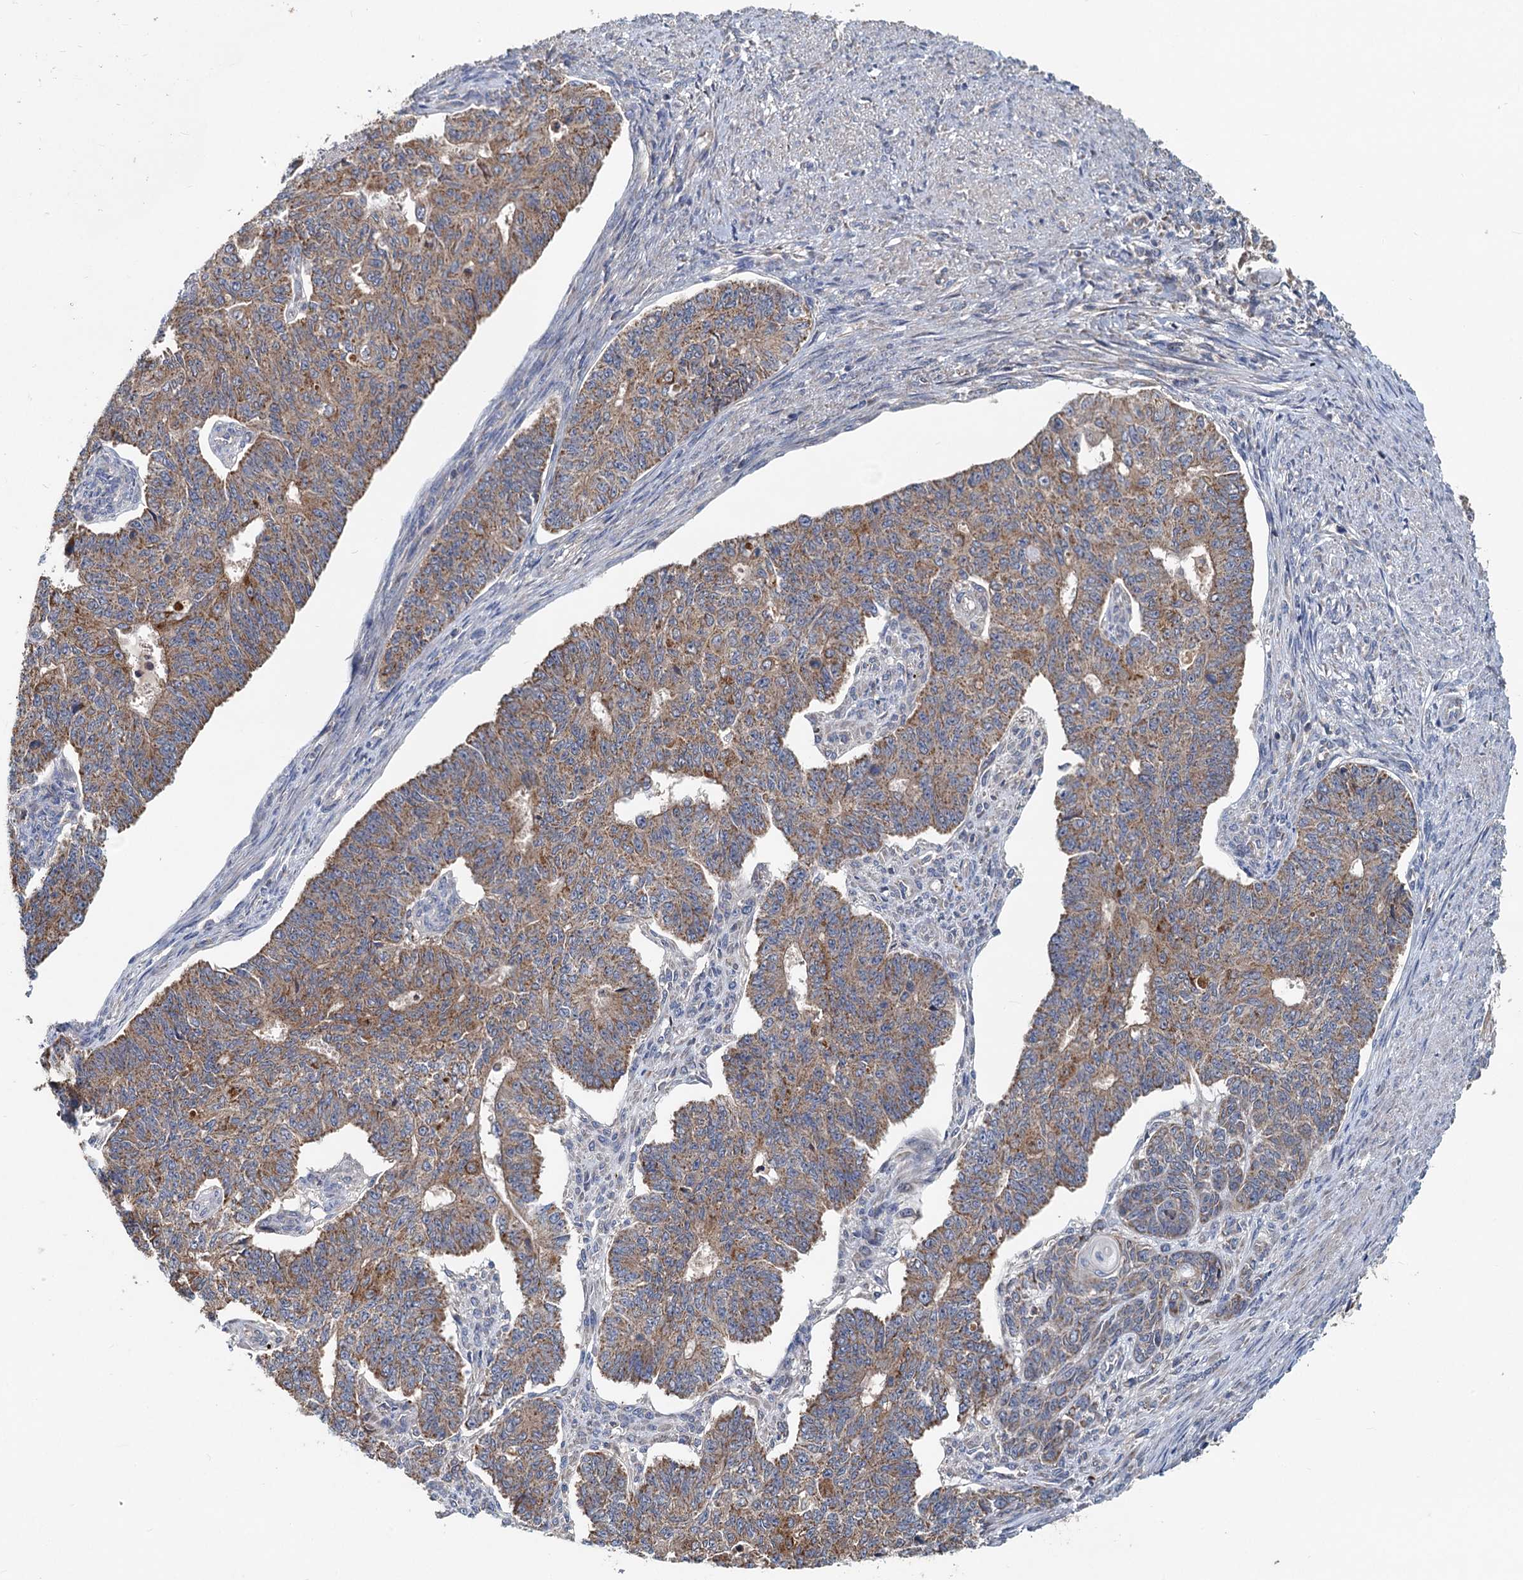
{"staining": {"intensity": "moderate", "quantity": ">75%", "location": "cytoplasmic/membranous"}, "tissue": "endometrial cancer", "cell_type": "Tumor cells", "image_type": "cancer", "snomed": [{"axis": "morphology", "description": "Adenocarcinoma, NOS"}, {"axis": "topography", "description": "Endometrium"}], "caption": "Endometrial cancer (adenocarcinoma) was stained to show a protein in brown. There is medium levels of moderate cytoplasmic/membranous positivity in about >75% of tumor cells. Nuclei are stained in blue.", "gene": "OTUB1", "patient": {"sex": "female", "age": 32}}